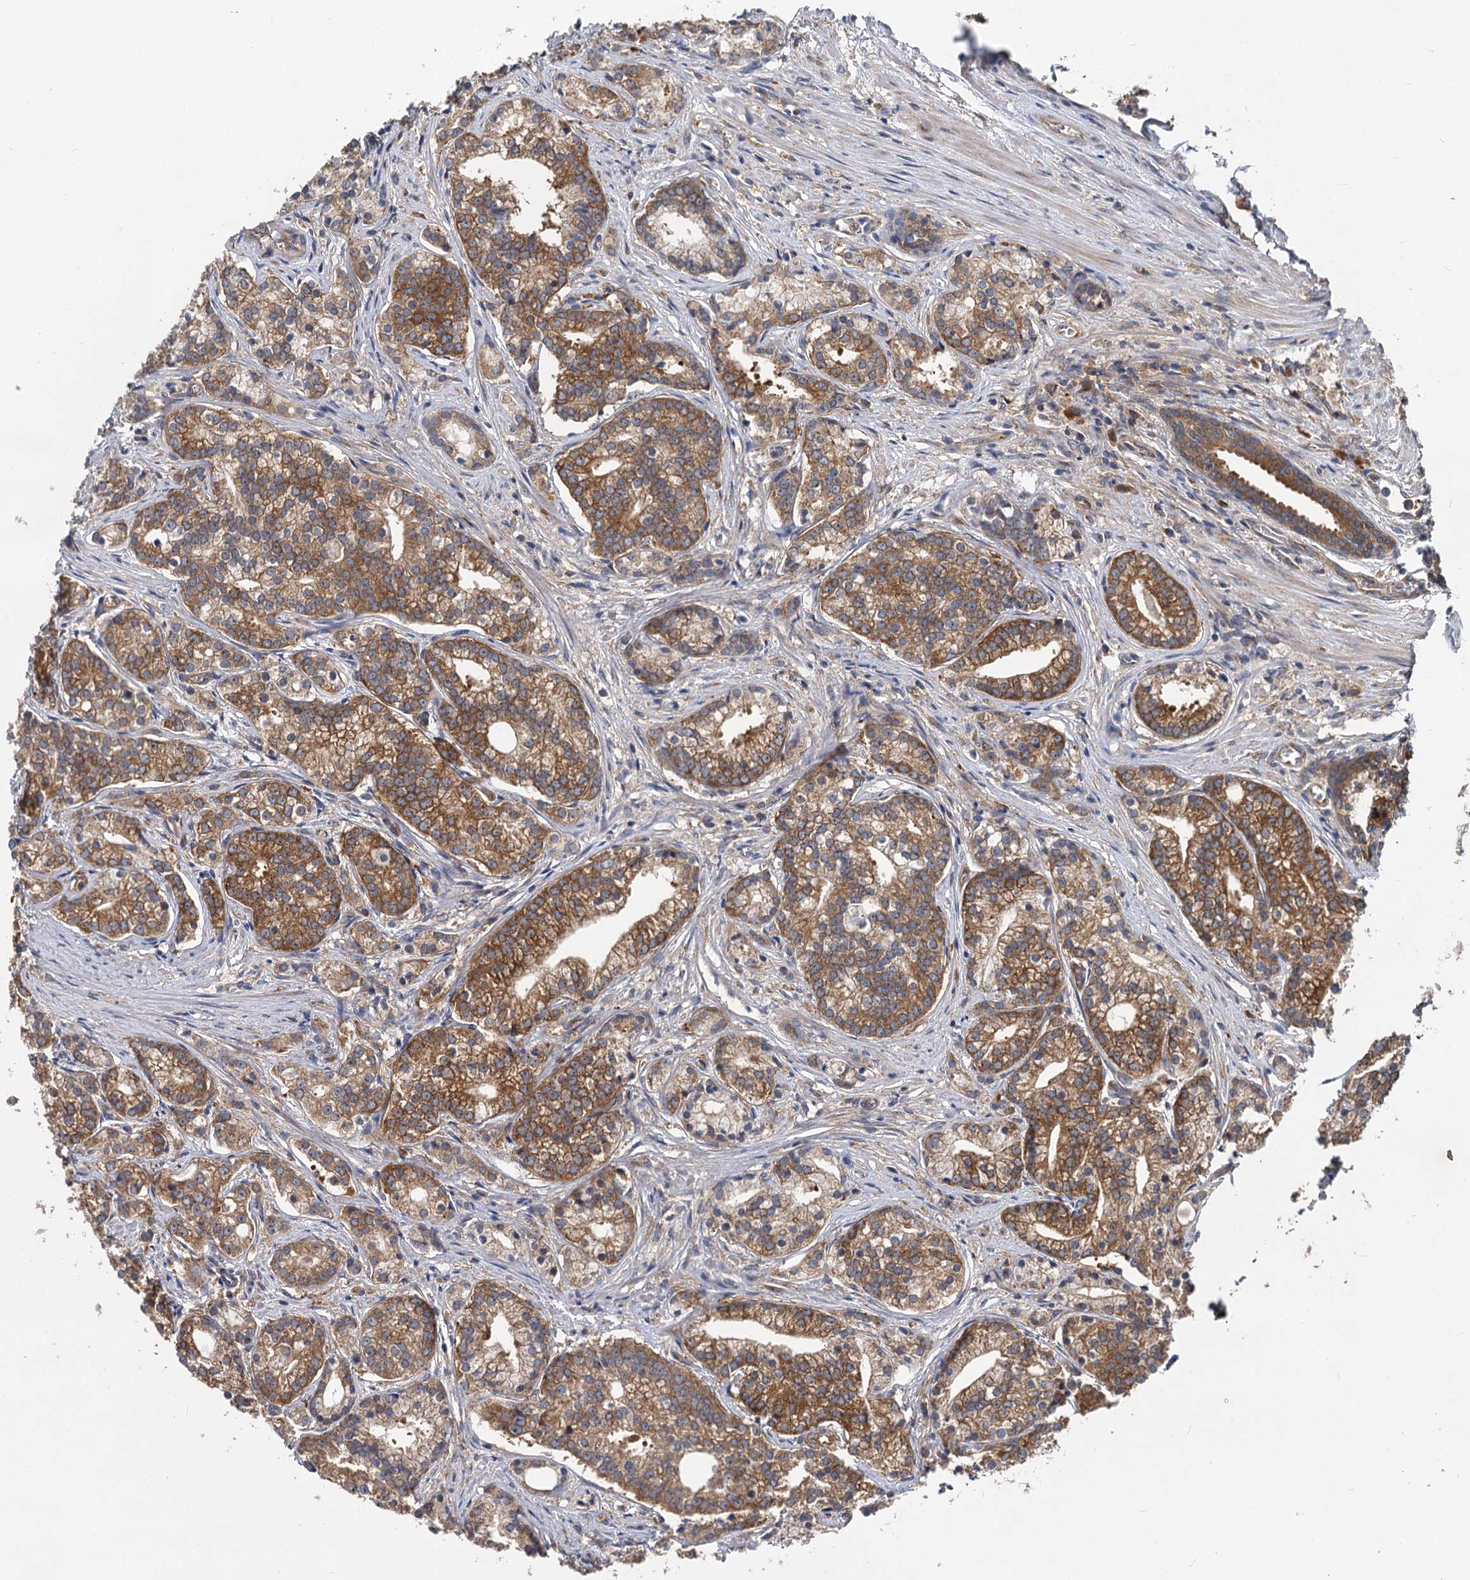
{"staining": {"intensity": "strong", "quantity": ">75%", "location": "cytoplasmic/membranous"}, "tissue": "prostate cancer", "cell_type": "Tumor cells", "image_type": "cancer", "snomed": [{"axis": "morphology", "description": "Adenocarcinoma, Low grade"}, {"axis": "topography", "description": "Prostate"}], "caption": "Human prostate cancer stained with a brown dye displays strong cytoplasmic/membranous positive positivity in about >75% of tumor cells.", "gene": "EIF2B2", "patient": {"sex": "male", "age": 71}}